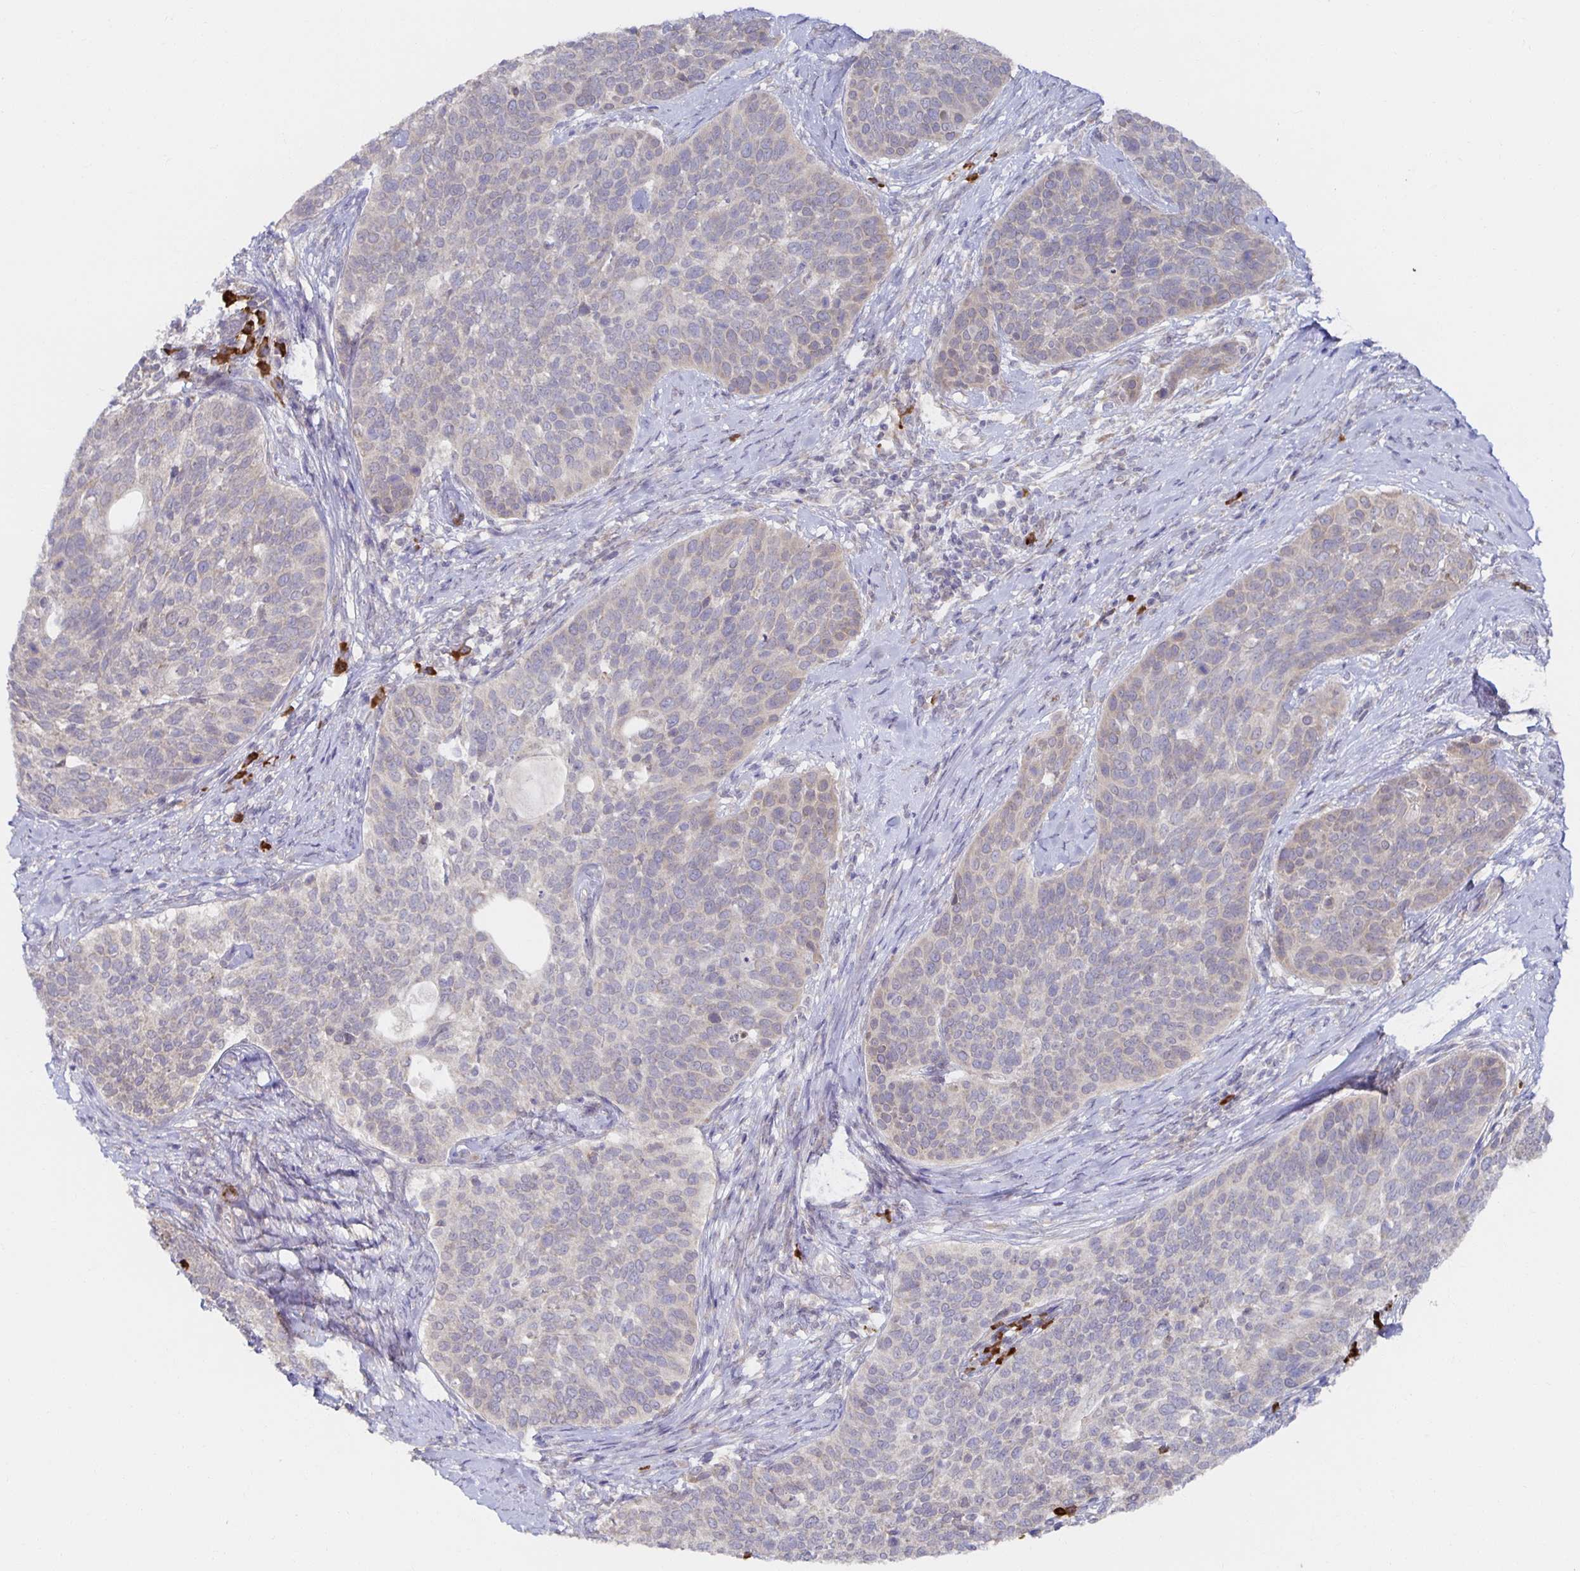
{"staining": {"intensity": "negative", "quantity": "none", "location": "none"}, "tissue": "cervical cancer", "cell_type": "Tumor cells", "image_type": "cancer", "snomed": [{"axis": "morphology", "description": "Squamous cell carcinoma, NOS"}, {"axis": "topography", "description": "Cervix"}], "caption": "The IHC image has no significant positivity in tumor cells of cervical cancer tissue. (DAB immunohistochemistry (IHC) with hematoxylin counter stain).", "gene": "BAD", "patient": {"sex": "female", "age": 69}}